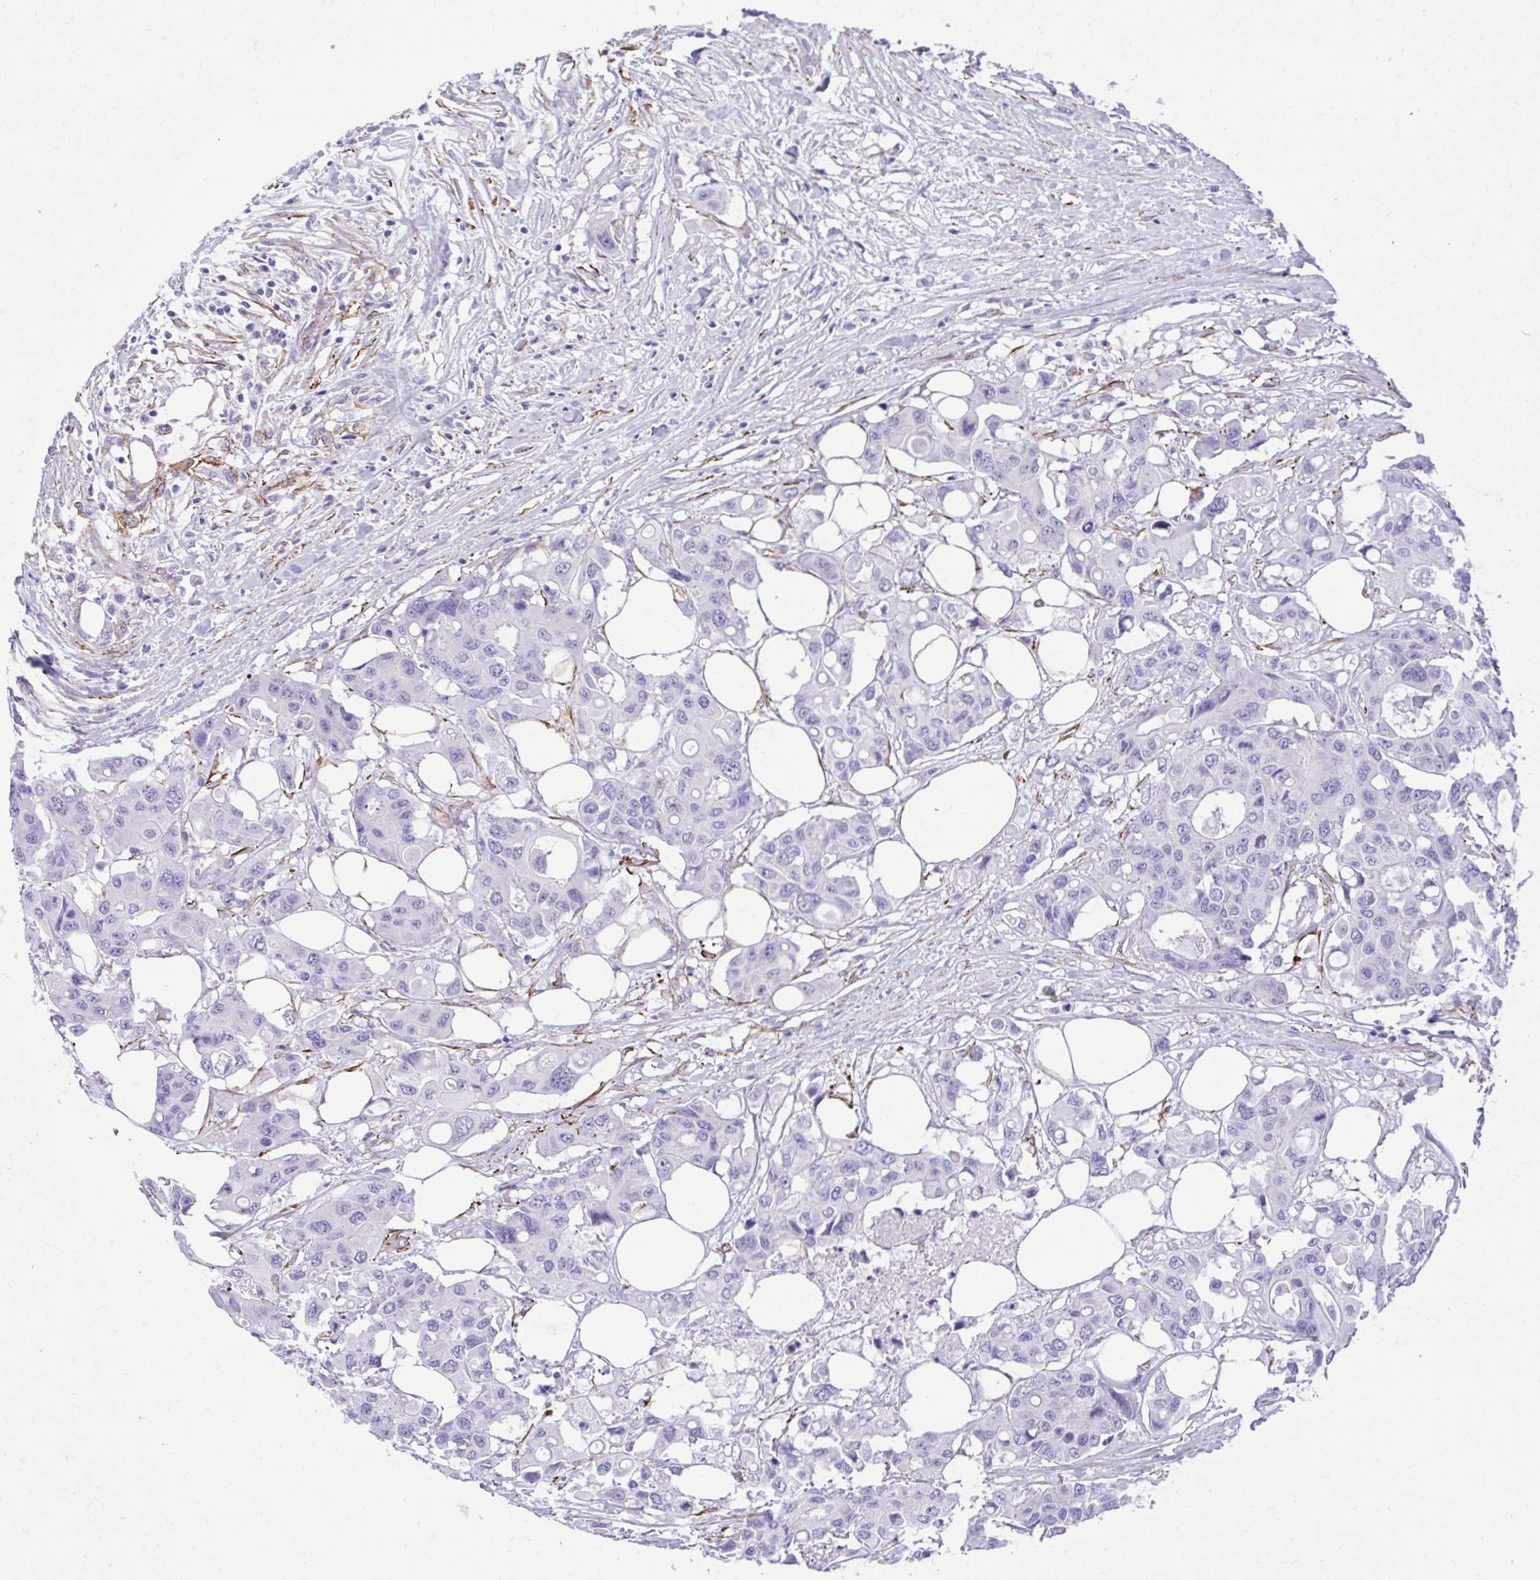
{"staining": {"intensity": "negative", "quantity": "none", "location": "none"}, "tissue": "colorectal cancer", "cell_type": "Tumor cells", "image_type": "cancer", "snomed": [{"axis": "morphology", "description": "Adenocarcinoma, NOS"}, {"axis": "topography", "description": "Colon"}], "caption": "Tumor cells show no significant protein expression in colorectal adenocarcinoma.", "gene": "PITPNM3", "patient": {"sex": "male", "age": 77}}